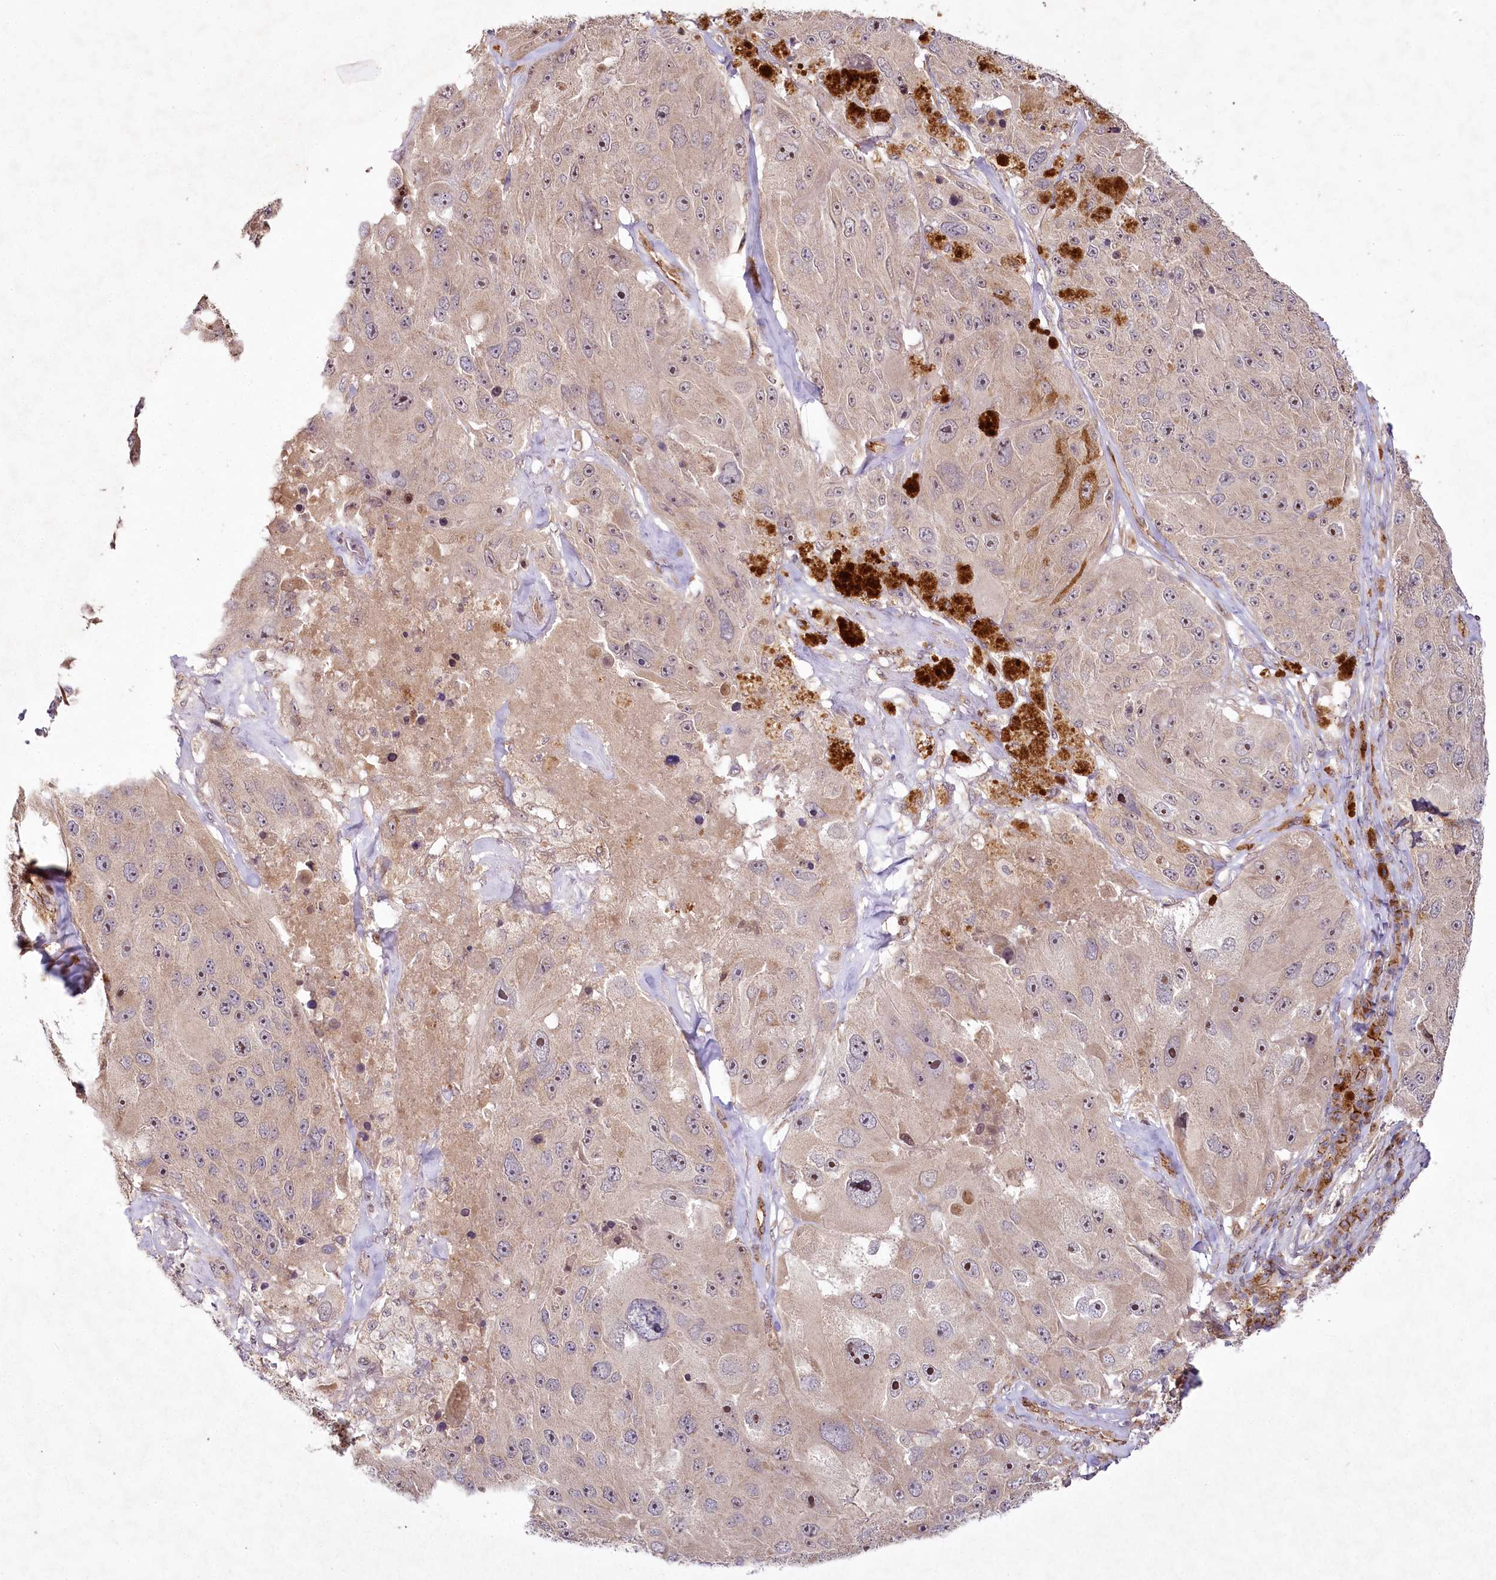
{"staining": {"intensity": "moderate", "quantity": "<25%", "location": "cytoplasmic/membranous,nuclear"}, "tissue": "melanoma", "cell_type": "Tumor cells", "image_type": "cancer", "snomed": [{"axis": "morphology", "description": "Malignant melanoma, Metastatic site"}, {"axis": "topography", "description": "Lymph node"}], "caption": "Immunohistochemistry (IHC) (DAB) staining of human malignant melanoma (metastatic site) shows moderate cytoplasmic/membranous and nuclear protein positivity in approximately <25% of tumor cells. (Brightfield microscopy of DAB IHC at high magnification).", "gene": "ALKBH8", "patient": {"sex": "male", "age": 62}}